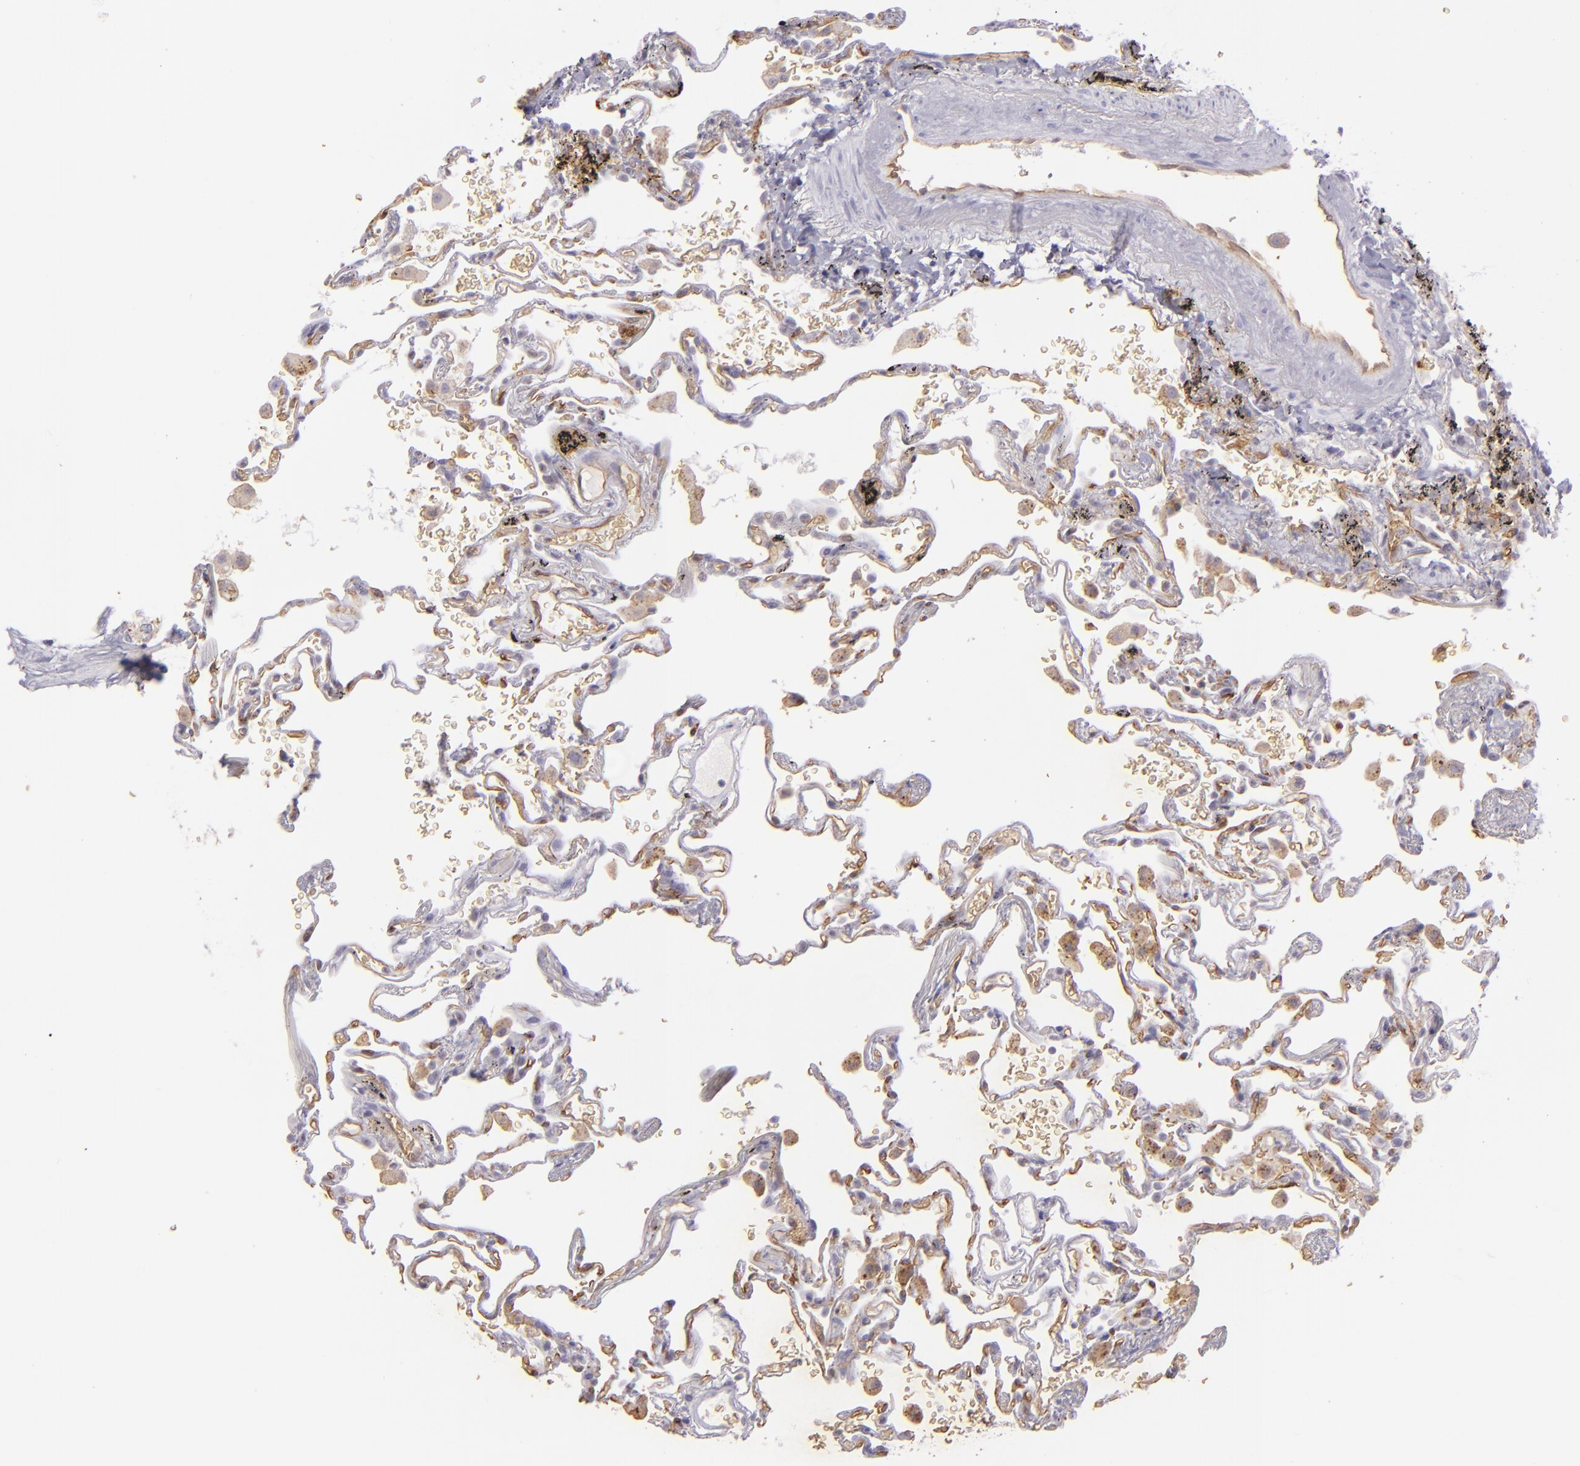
{"staining": {"intensity": "negative", "quantity": "none", "location": "none"}, "tissue": "lung", "cell_type": "Alveolar cells", "image_type": "normal", "snomed": [{"axis": "morphology", "description": "Normal tissue, NOS"}, {"axis": "morphology", "description": "Inflammation, NOS"}, {"axis": "topography", "description": "Lung"}], "caption": "Human lung stained for a protein using immunohistochemistry (IHC) shows no positivity in alveolar cells.", "gene": "ACE", "patient": {"sex": "male", "age": 69}}